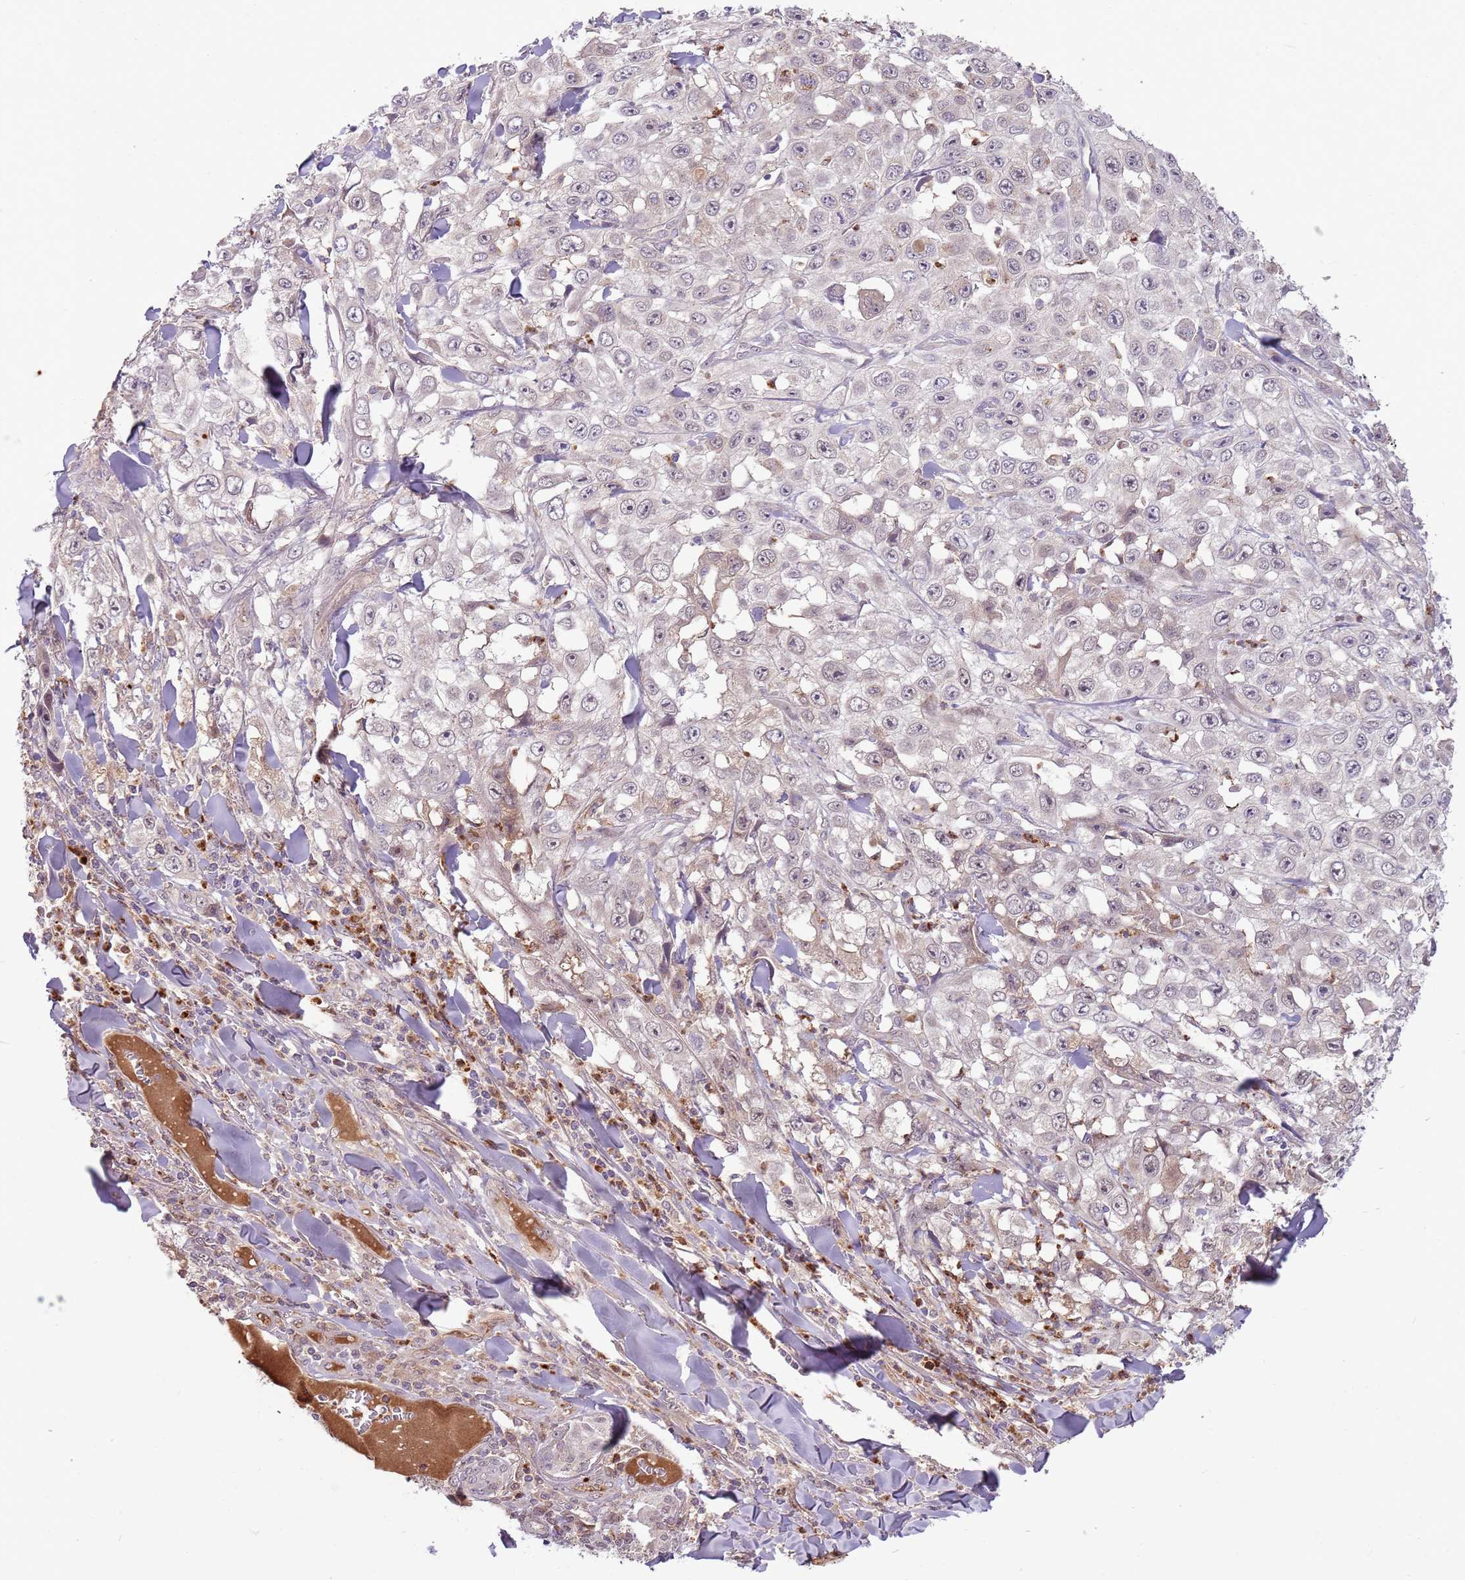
{"staining": {"intensity": "weak", "quantity": "25%-75%", "location": "nuclear"}, "tissue": "skin cancer", "cell_type": "Tumor cells", "image_type": "cancer", "snomed": [{"axis": "morphology", "description": "Squamous cell carcinoma, NOS"}, {"axis": "topography", "description": "Skin"}], "caption": "The immunohistochemical stain highlights weak nuclear staining in tumor cells of skin squamous cell carcinoma tissue.", "gene": "NBPF6", "patient": {"sex": "male", "age": 82}}